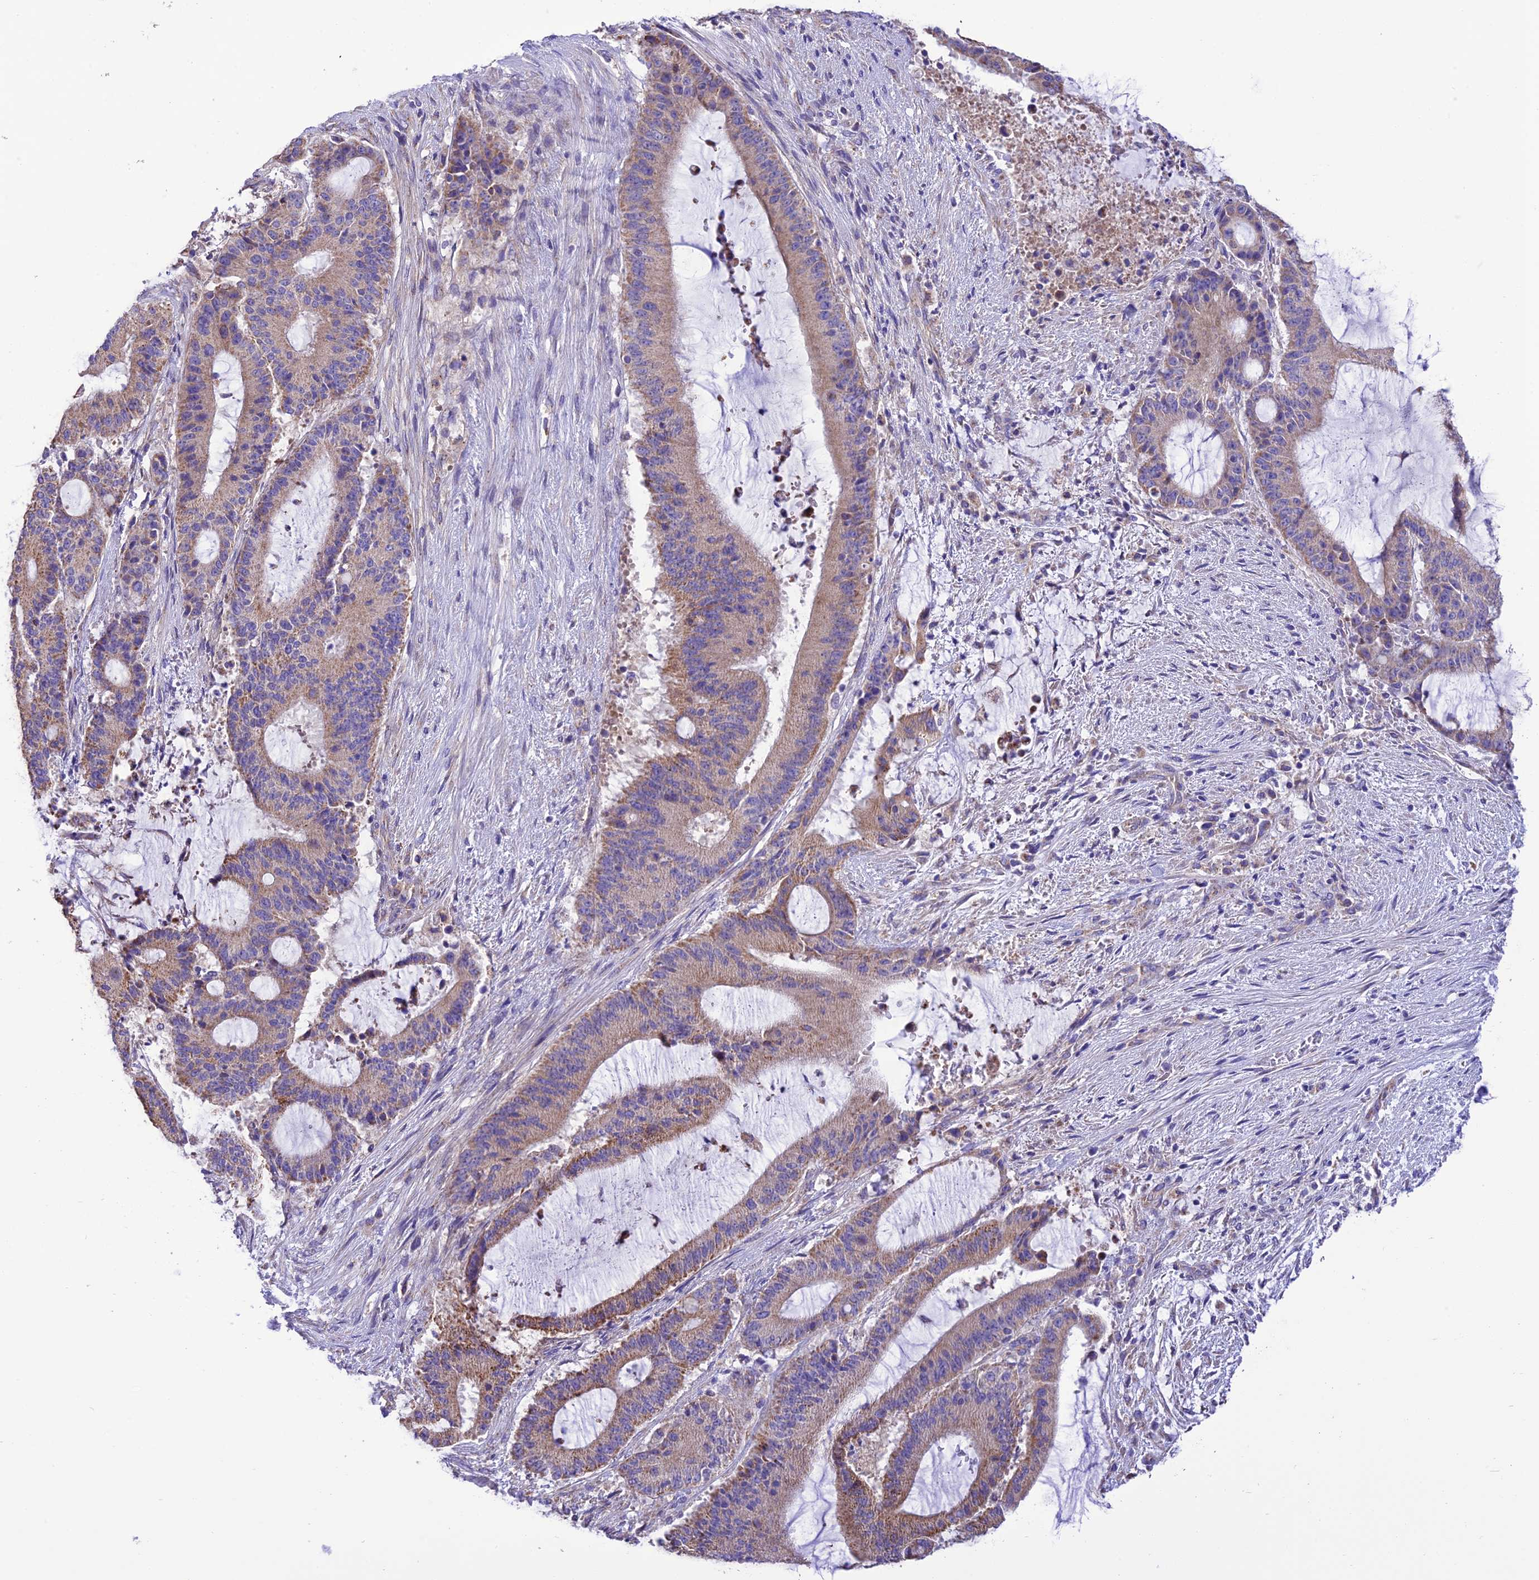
{"staining": {"intensity": "moderate", "quantity": "<25%", "location": "cytoplasmic/membranous"}, "tissue": "liver cancer", "cell_type": "Tumor cells", "image_type": "cancer", "snomed": [{"axis": "morphology", "description": "Normal tissue, NOS"}, {"axis": "morphology", "description": "Cholangiocarcinoma"}, {"axis": "topography", "description": "Liver"}, {"axis": "topography", "description": "Peripheral nerve tissue"}], "caption": "Tumor cells display low levels of moderate cytoplasmic/membranous staining in about <25% of cells in liver cancer. (brown staining indicates protein expression, while blue staining denotes nuclei).", "gene": "MAP3K12", "patient": {"sex": "female", "age": 73}}